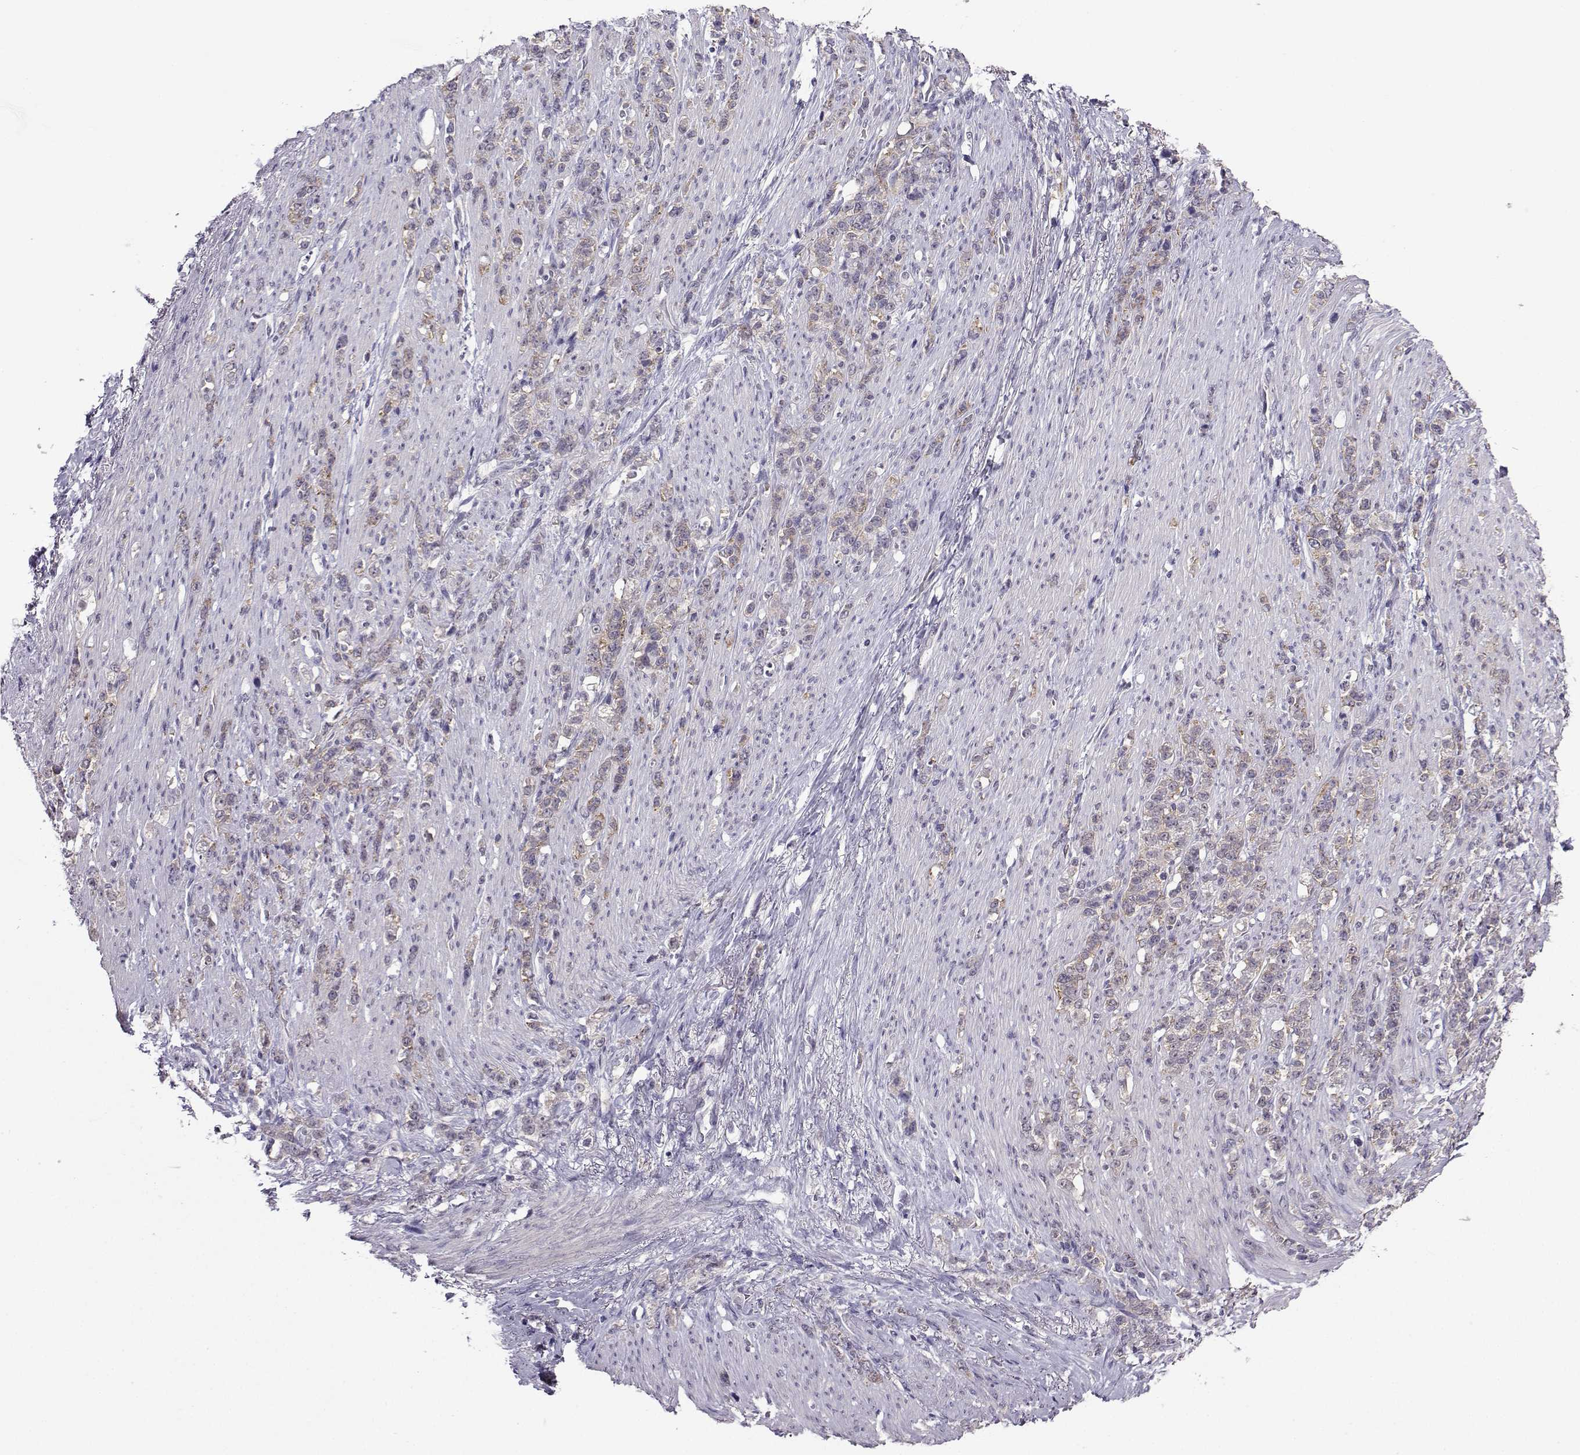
{"staining": {"intensity": "weak", "quantity": "25%-75%", "location": "cytoplasmic/membranous"}, "tissue": "stomach cancer", "cell_type": "Tumor cells", "image_type": "cancer", "snomed": [{"axis": "morphology", "description": "Adenocarcinoma, NOS"}, {"axis": "topography", "description": "Stomach, lower"}], "caption": "Approximately 25%-75% of tumor cells in stomach cancer exhibit weak cytoplasmic/membranous protein expression as visualized by brown immunohistochemical staining.", "gene": "DDX20", "patient": {"sex": "male", "age": 88}}